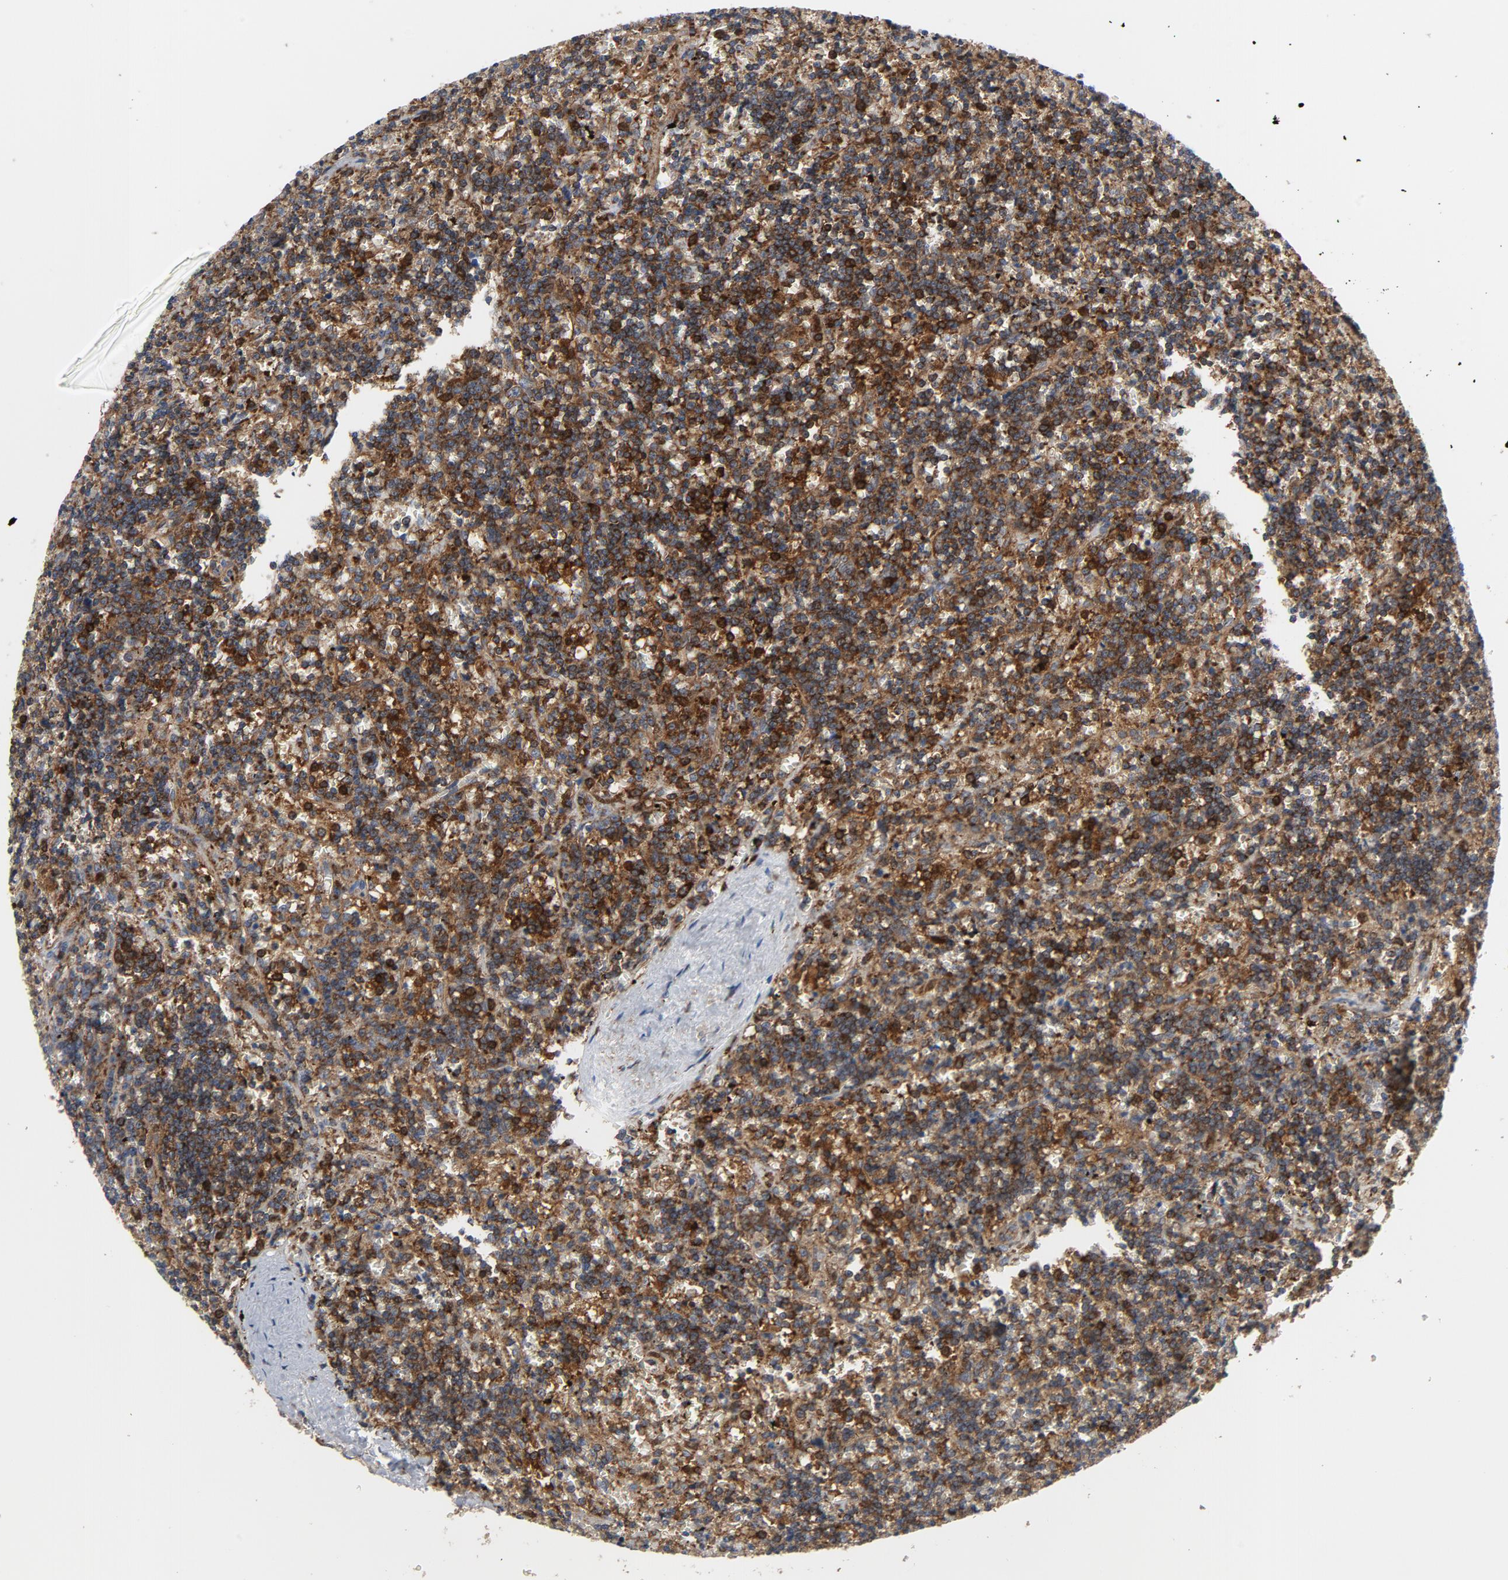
{"staining": {"intensity": "strong", "quantity": ">75%", "location": "cytoplasmic/membranous"}, "tissue": "lymphoma", "cell_type": "Tumor cells", "image_type": "cancer", "snomed": [{"axis": "morphology", "description": "Malignant lymphoma, non-Hodgkin's type, Low grade"}, {"axis": "topography", "description": "Spleen"}], "caption": "Protein staining shows strong cytoplasmic/membranous positivity in about >75% of tumor cells in low-grade malignant lymphoma, non-Hodgkin's type.", "gene": "YES1", "patient": {"sex": "male", "age": 60}}